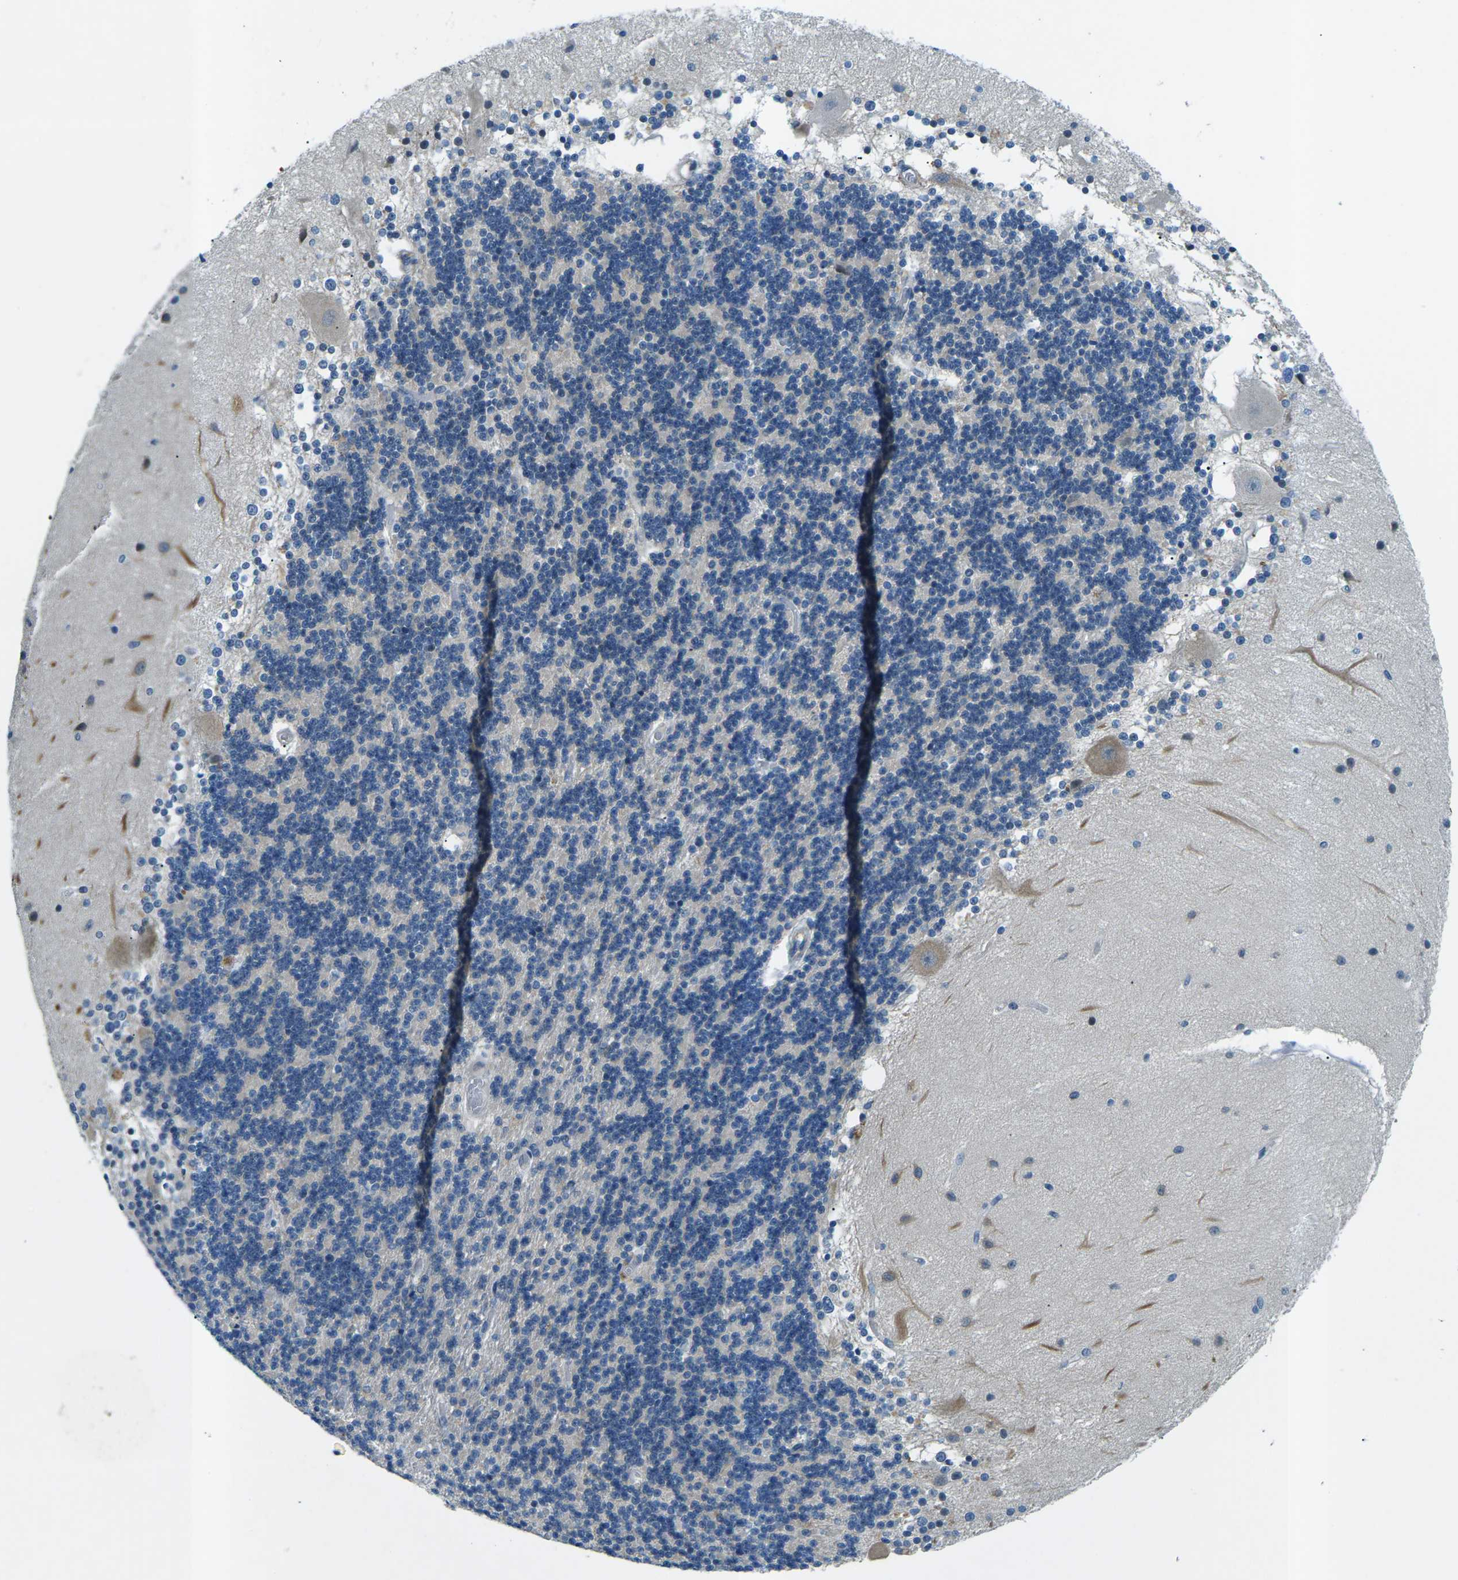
{"staining": {"intensity": "negative", "quantity": "none", "location": "none"}, "tissue": "cerebellum", "cell_type": "Cells in granular layer", "image_type": "normal", "snomed": [{"axis": "morphology", "description": "Normal tissue, NOS"}, {"axis": "topography", "description": "Cerebellum"}], "caption": "IHC of normal human cerebellum reveals no staining in cells in granular layer. The staining was performed using DAB to visualize the protein expression in brown, while the nuclei were stained in blue with hematoxylin (Magnification: 20x).", "gene": "CTNND1", "patient": {"sex": "female", "age": 54}}